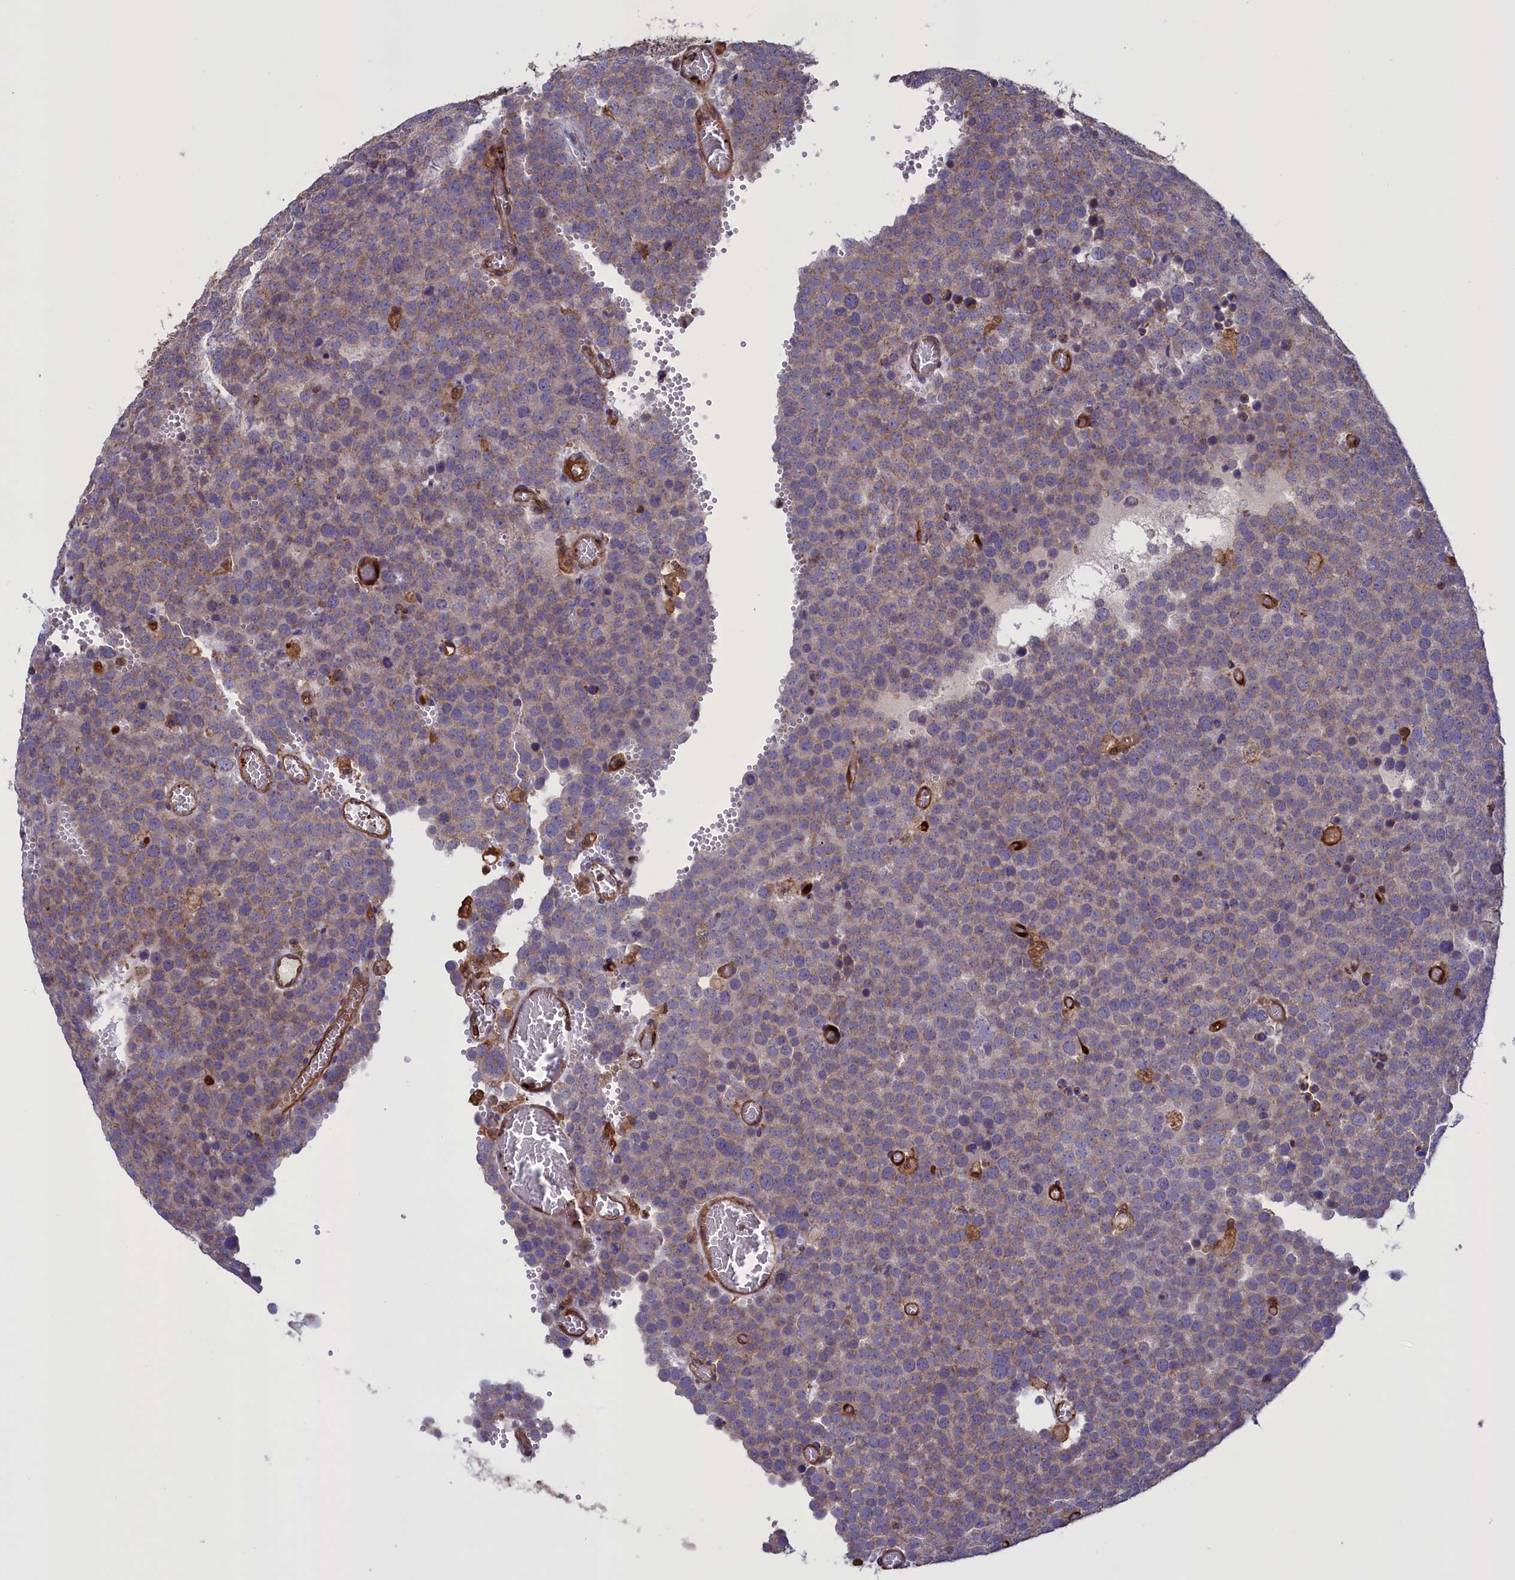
{"staining": {"intensity": "weak", "quantity": "25%-75%", "location": "cytoplasmic/membranous"}, "tissue": "testis cancer", "cell_type": "Tumor cells", "image_type": "cancer", "snomed": [{"axis": "morphology", "description": "Normal tissue, NOS"}, {"axis": "morphology", "description": "Seminoma, NOS"}, {"axis": "topography", "description": "Testis"}], "caption": "IHC of human testis seminoma displays low levels of weak cytoplasmic/membranous staining in approximately 25%-75% of tumor cells.", "gene": "ARHGAP18", "patient": {"sex": "male", "age": 71}}